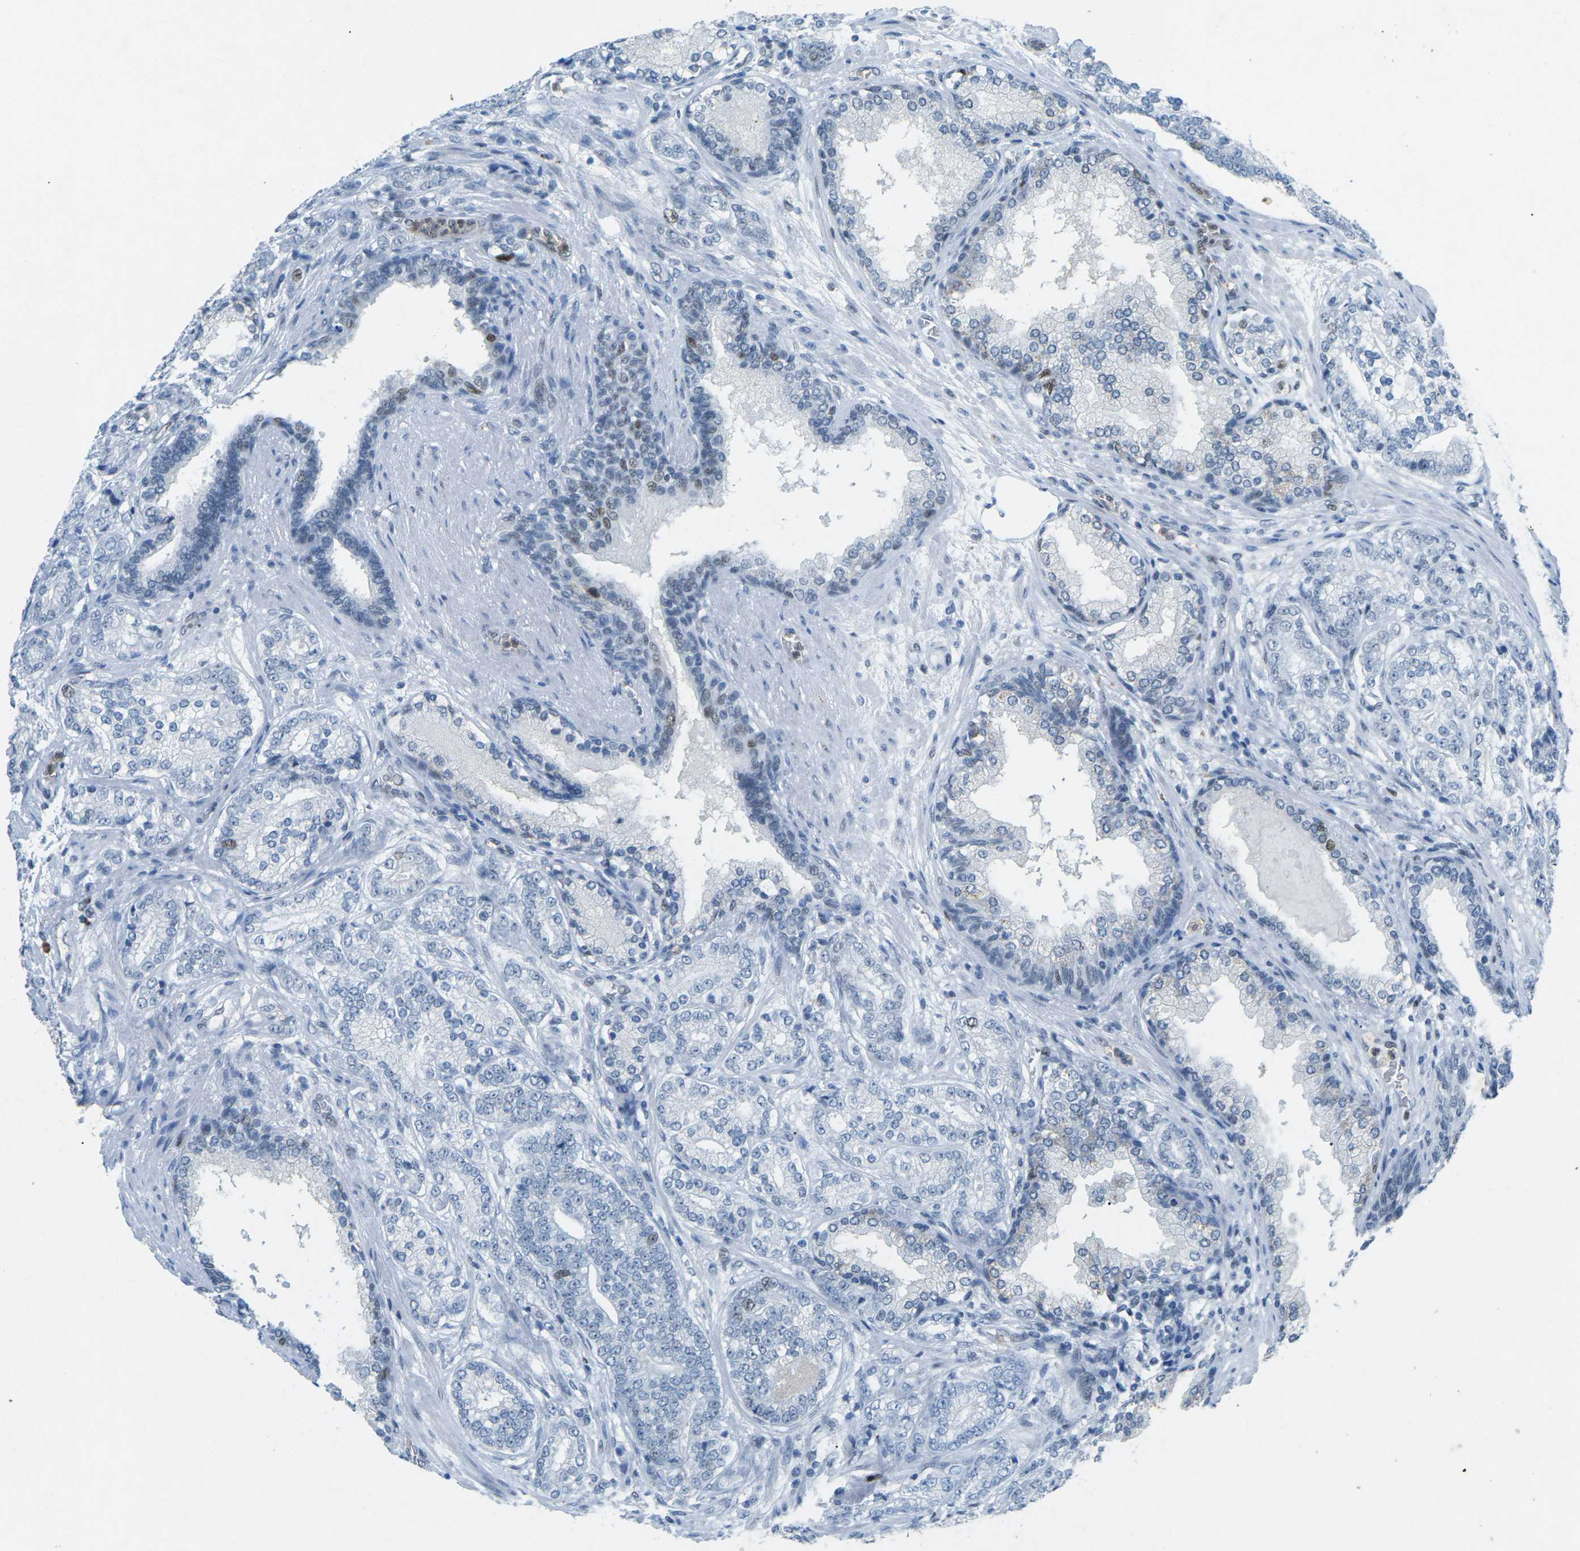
{"staining": {"intensity": "weak", "quantity": "<25%", "location": "nuclear"}, "tissue": "prostate cancer", "cell_type": "Tumor cells", "image_type": "cancer", "snomed": [{"axis": "morphology", "description": "Adenocarcinoma, High grade"}, {"axis": "topography", "description": "Prostate"}], "caption": "DAB (3,3'-diaminobenzidine) immunohistochemical staining of human prostate cancer demonstrates no significant positivity in tumor cells. (DAB IHC visualized using brightfield microscopy, high magnification).", "gene": "RB1", "patient": {"sex": "male", "age": 61}}